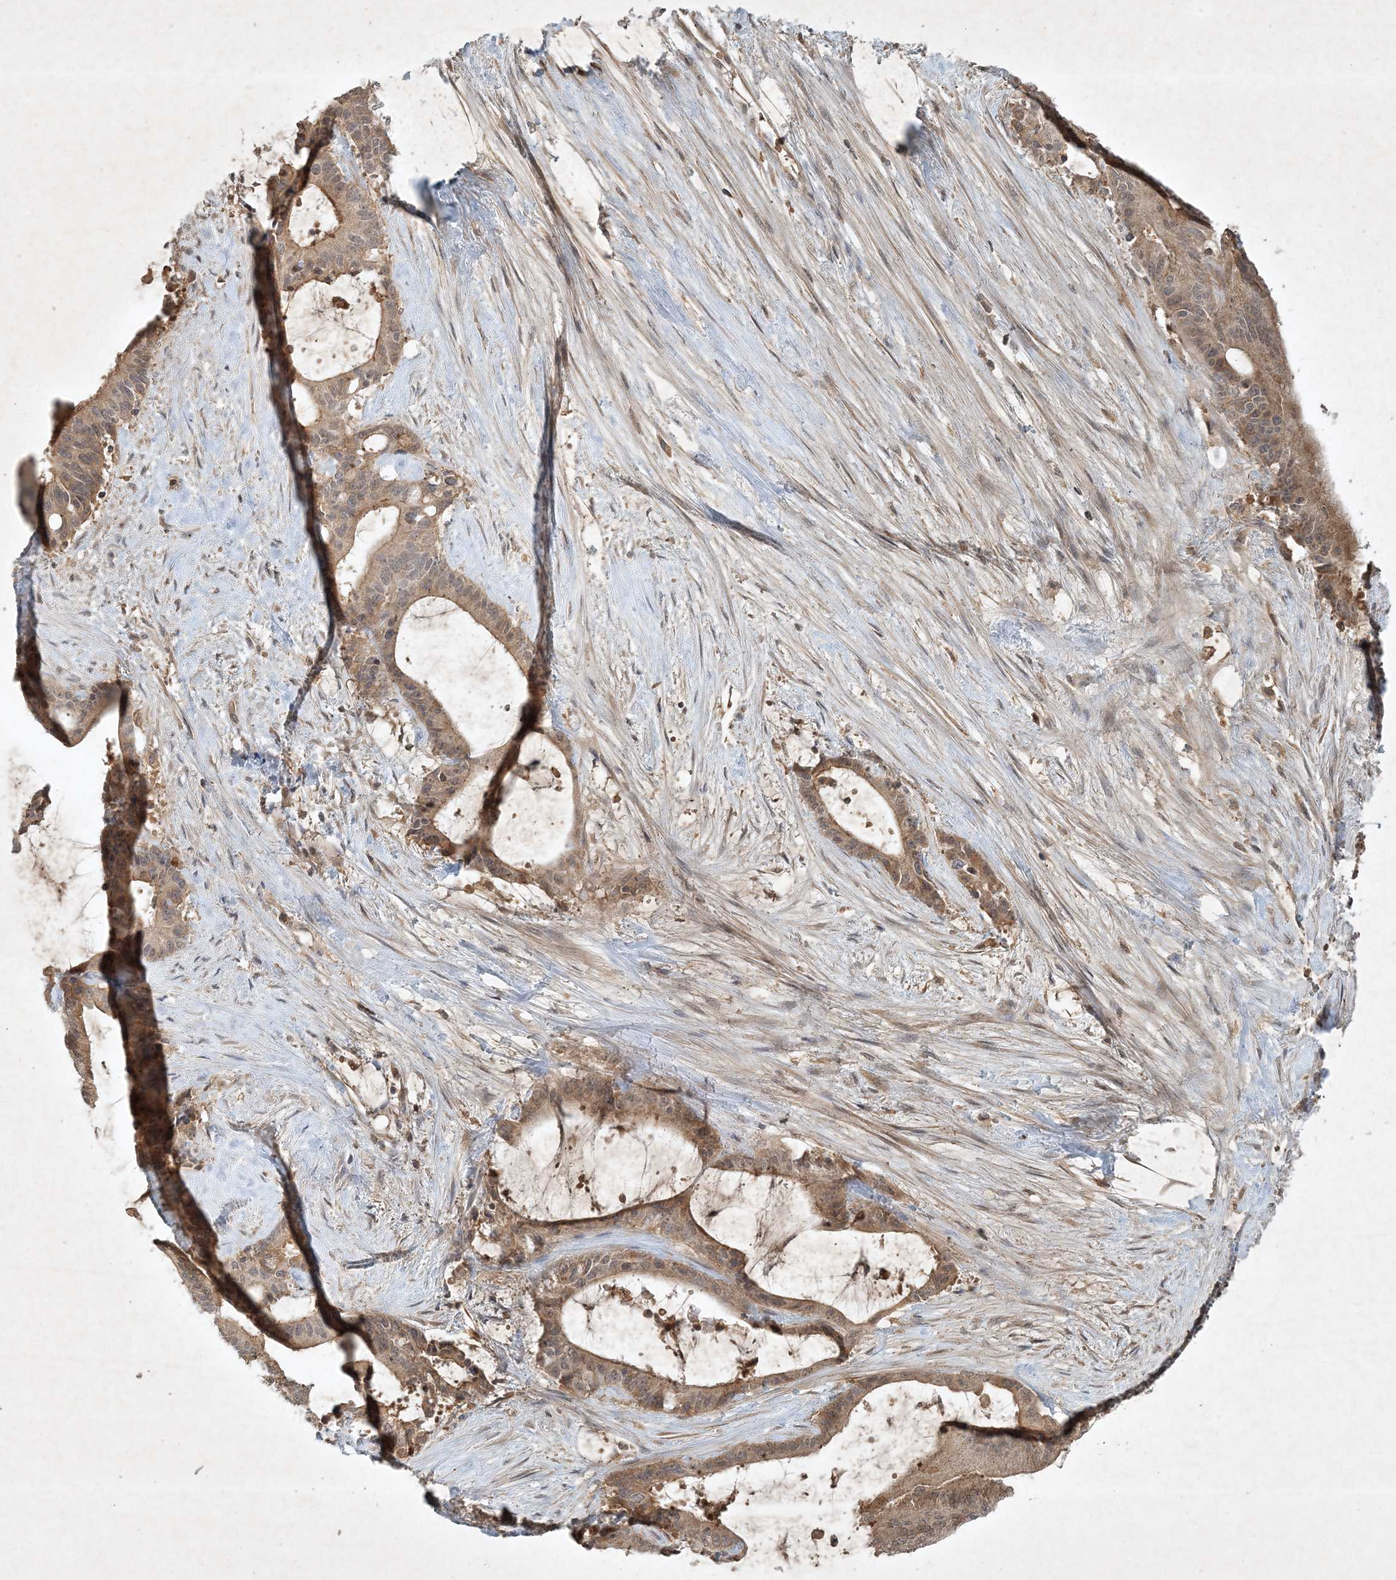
{"staining": {"intensity": "weak", "quantity": ">75%", "location": "cytoplasmic/membranous"}, "tissue": "liver cancer", "cell_type": "Tumor cells", "image_type": "cancer", "snomed": [{"axis": "morphology", "description": "Normal tissue, NOS"}, {"axis": "morphology", "description": "Cholangiocarcinoma"}, {"axis": "topography", "description": "Liver"}, {"axis": "topography", "description": "Peripheral nerve tissue"}], "caption": "IHC of liver cancer (cholangiocarcinoma) demonstrates low levels of weak cytoplasmic/membranous positivity in about >75% of tumor cells.", "gene": "TNFAIP6", "patient": {"sex": "female", "age": 73}}